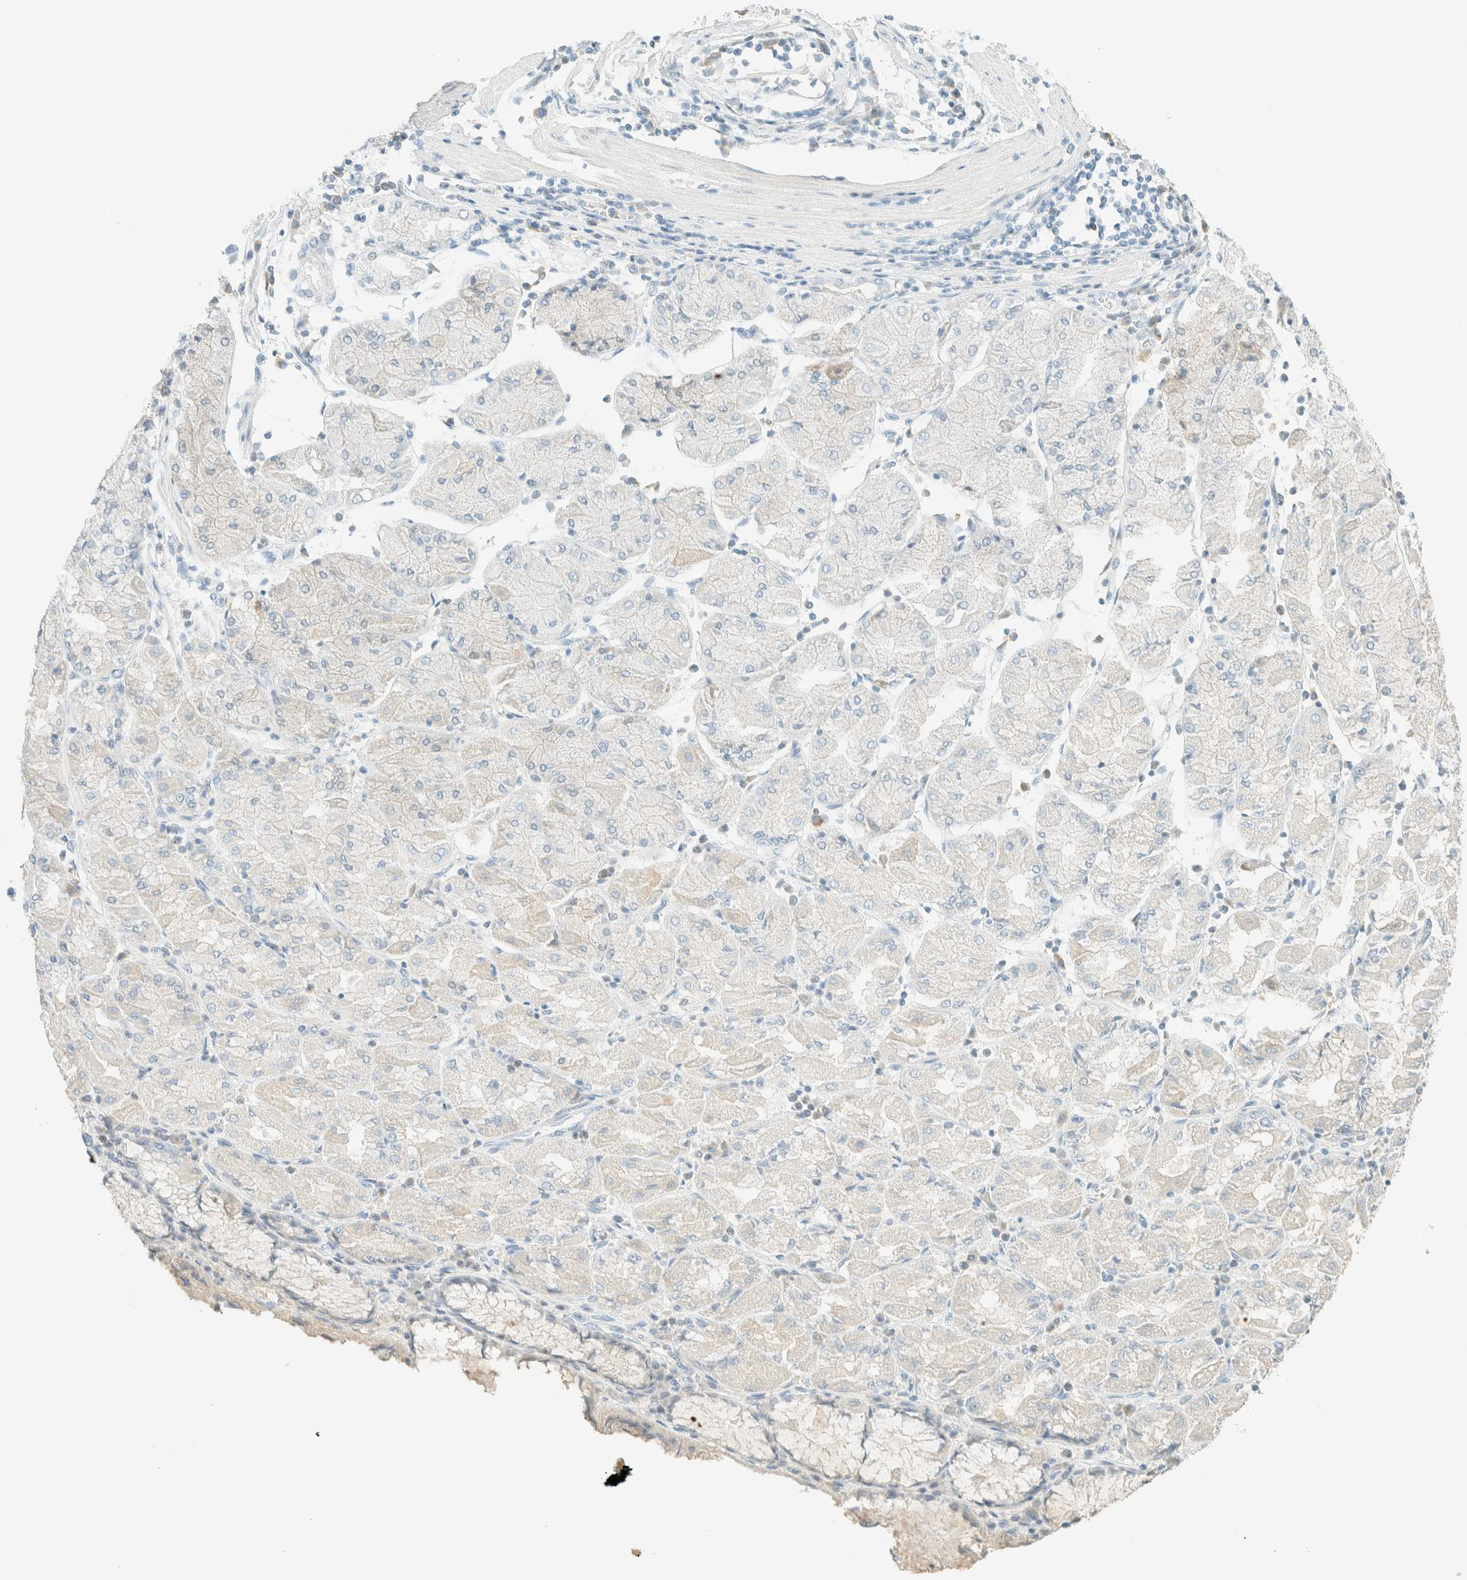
{"staining": {"intensity": "negative", "quantity": "none", "location": "none"}, "tissue": "stomach cancer", "cell_type": "Tumor cells", "image_type": "cancer", "snomed": [{"axis": "morphology", "description": "Normal tissue, NOS"}, {"axis": "morphology", "description": "Adenocarcinoma, NOS"}, {"axis": "topography", "description": "Stomach, upper"}, {"axis": "topography", "description": "Stomach"}], "caption": "An image of stomach cancer stained for a protein shows no brown staining in tumor cells.", "gene": "GPA33", "patient": {"sex": "male", "age": 59}}